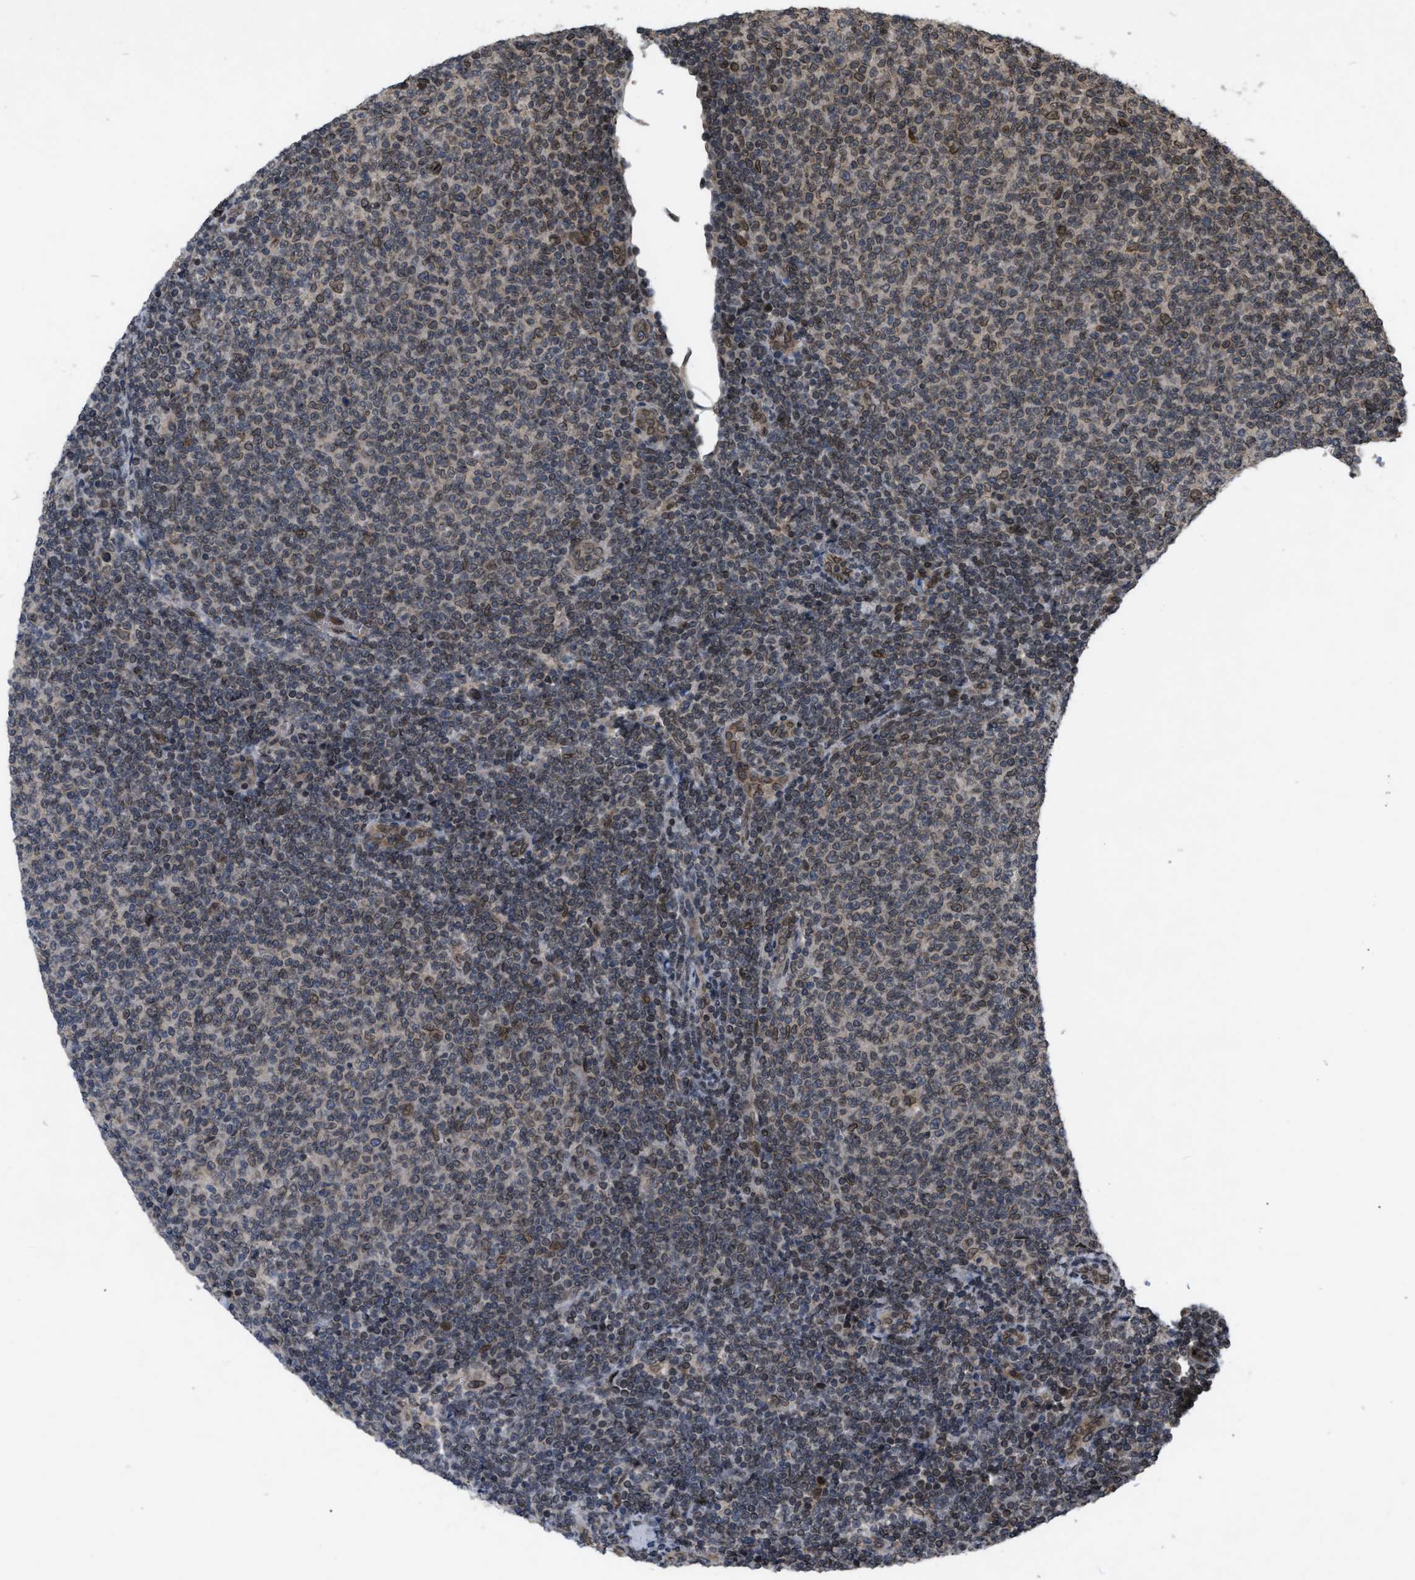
{"staining": {"intensity": "weak", "quantity": "25%-75%", "location": "cytoplasmic/membranous,nuclear"}, "tissue": "lymphoma", "cell_type": "Tumor cells", "image_type": "cancer", "snomed": [{"axis": "morphology", "description": "Malignant lymphoma, non-Hodgkin's type, Low grade"}, {"axis": "topography", "description": "Lymph node"}], "caption": "An image of human low-grade malignant lymphoma, non-Hodgkin's type stained for a protein exhibits weak cytoplasmic/membranous and nuclear brown staining in tumor cells.", "gene": "CRY1", "patient": {"sex": "male", "age": 66}}